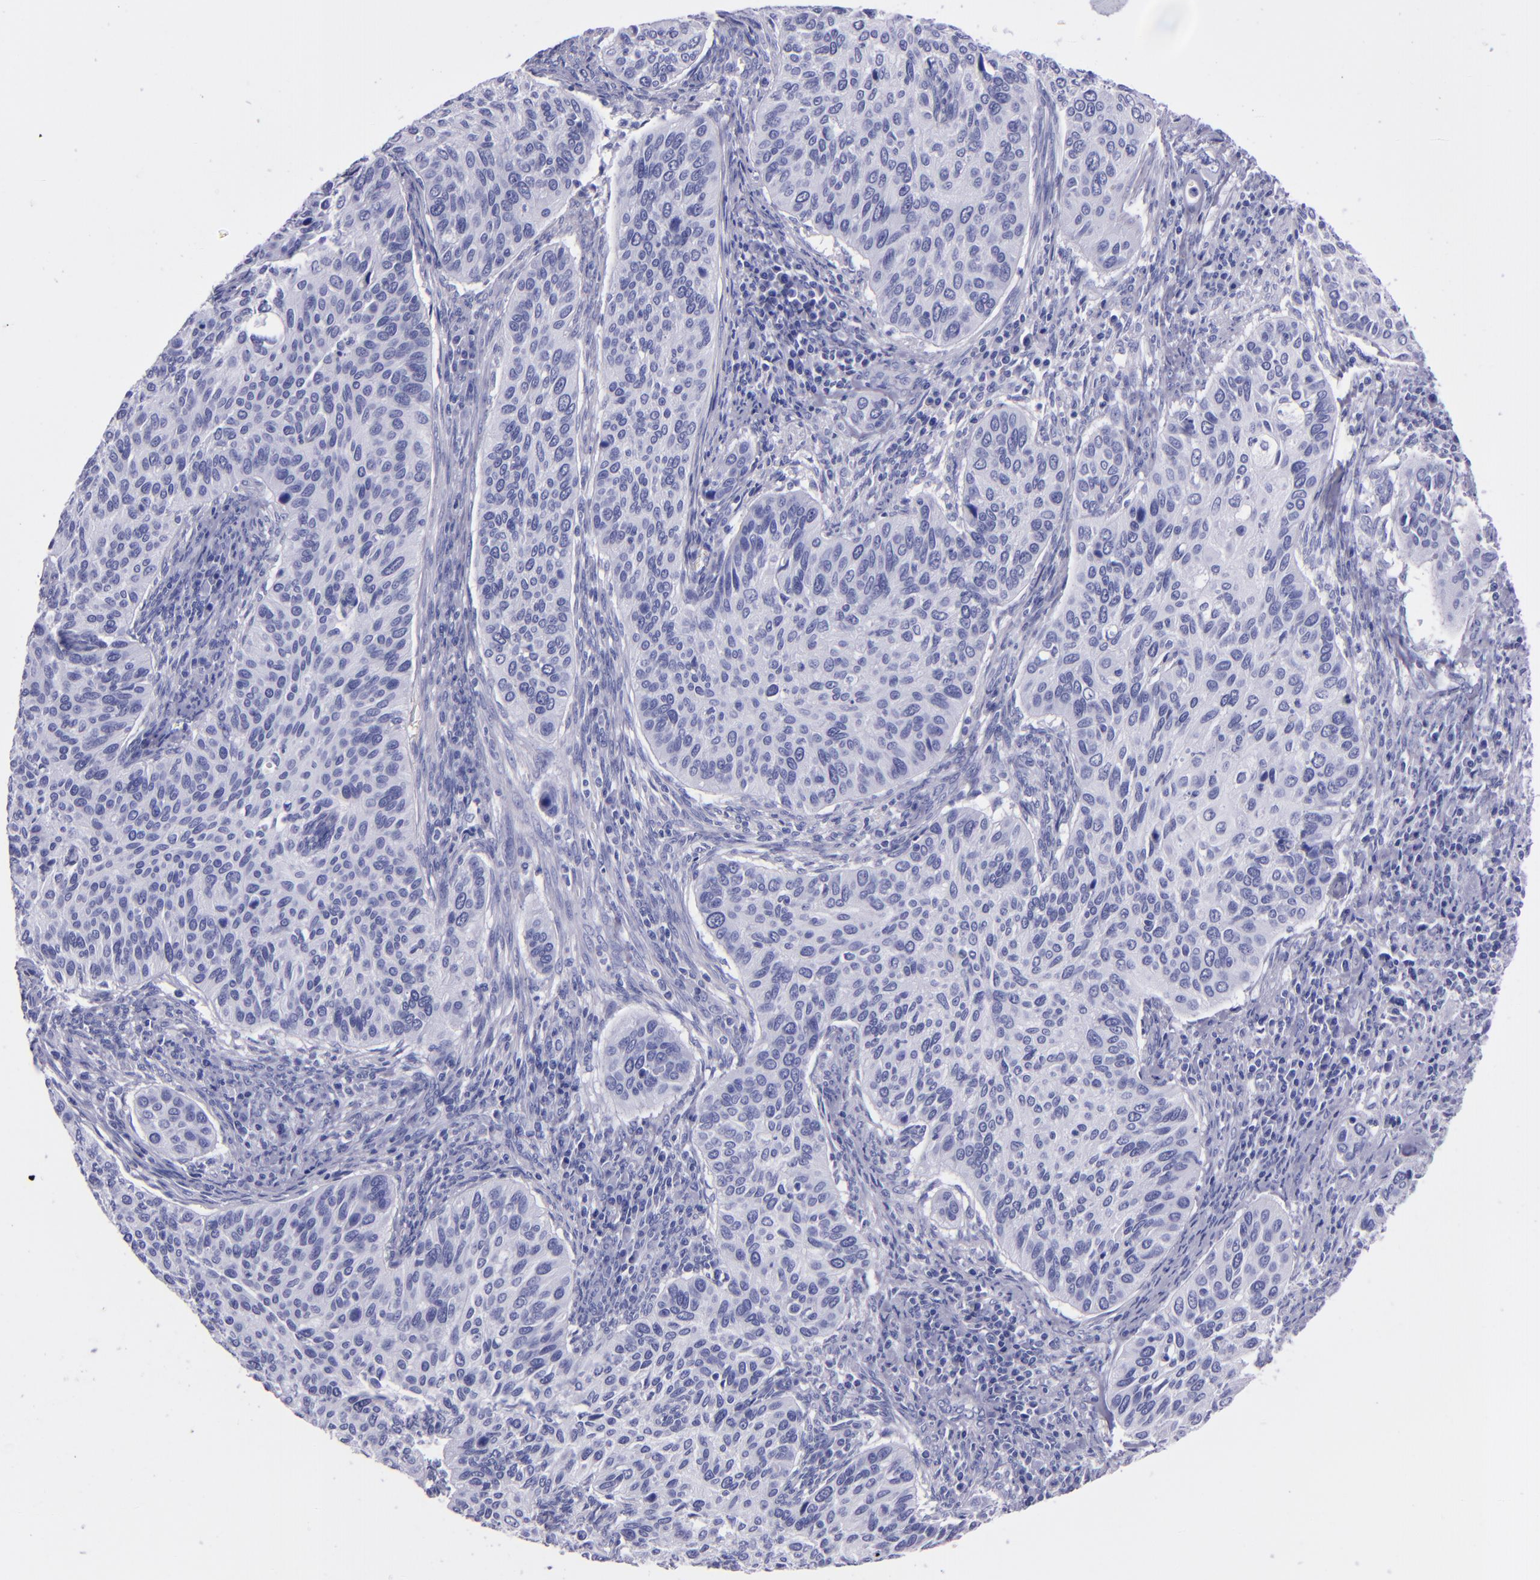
{"staining": {"intensity": "negative", "quantity": "none", "location": "none"}, "tissue": "cervical cancer", "cell_type": "Tumor cells", "image_type": "cancer", "snomed": [{"axis": "morphology", "description": "Adenocarcinoma, NOS"}, {"axis": "topography", "description": "Cervix"}], "caption": "Immunohistochemical staining of human cervical adenocarcinoma exhibits no significant expression in tumor cells.", "gene": "SFTPA2", "patient": {"sex": "female", "age": 29}}